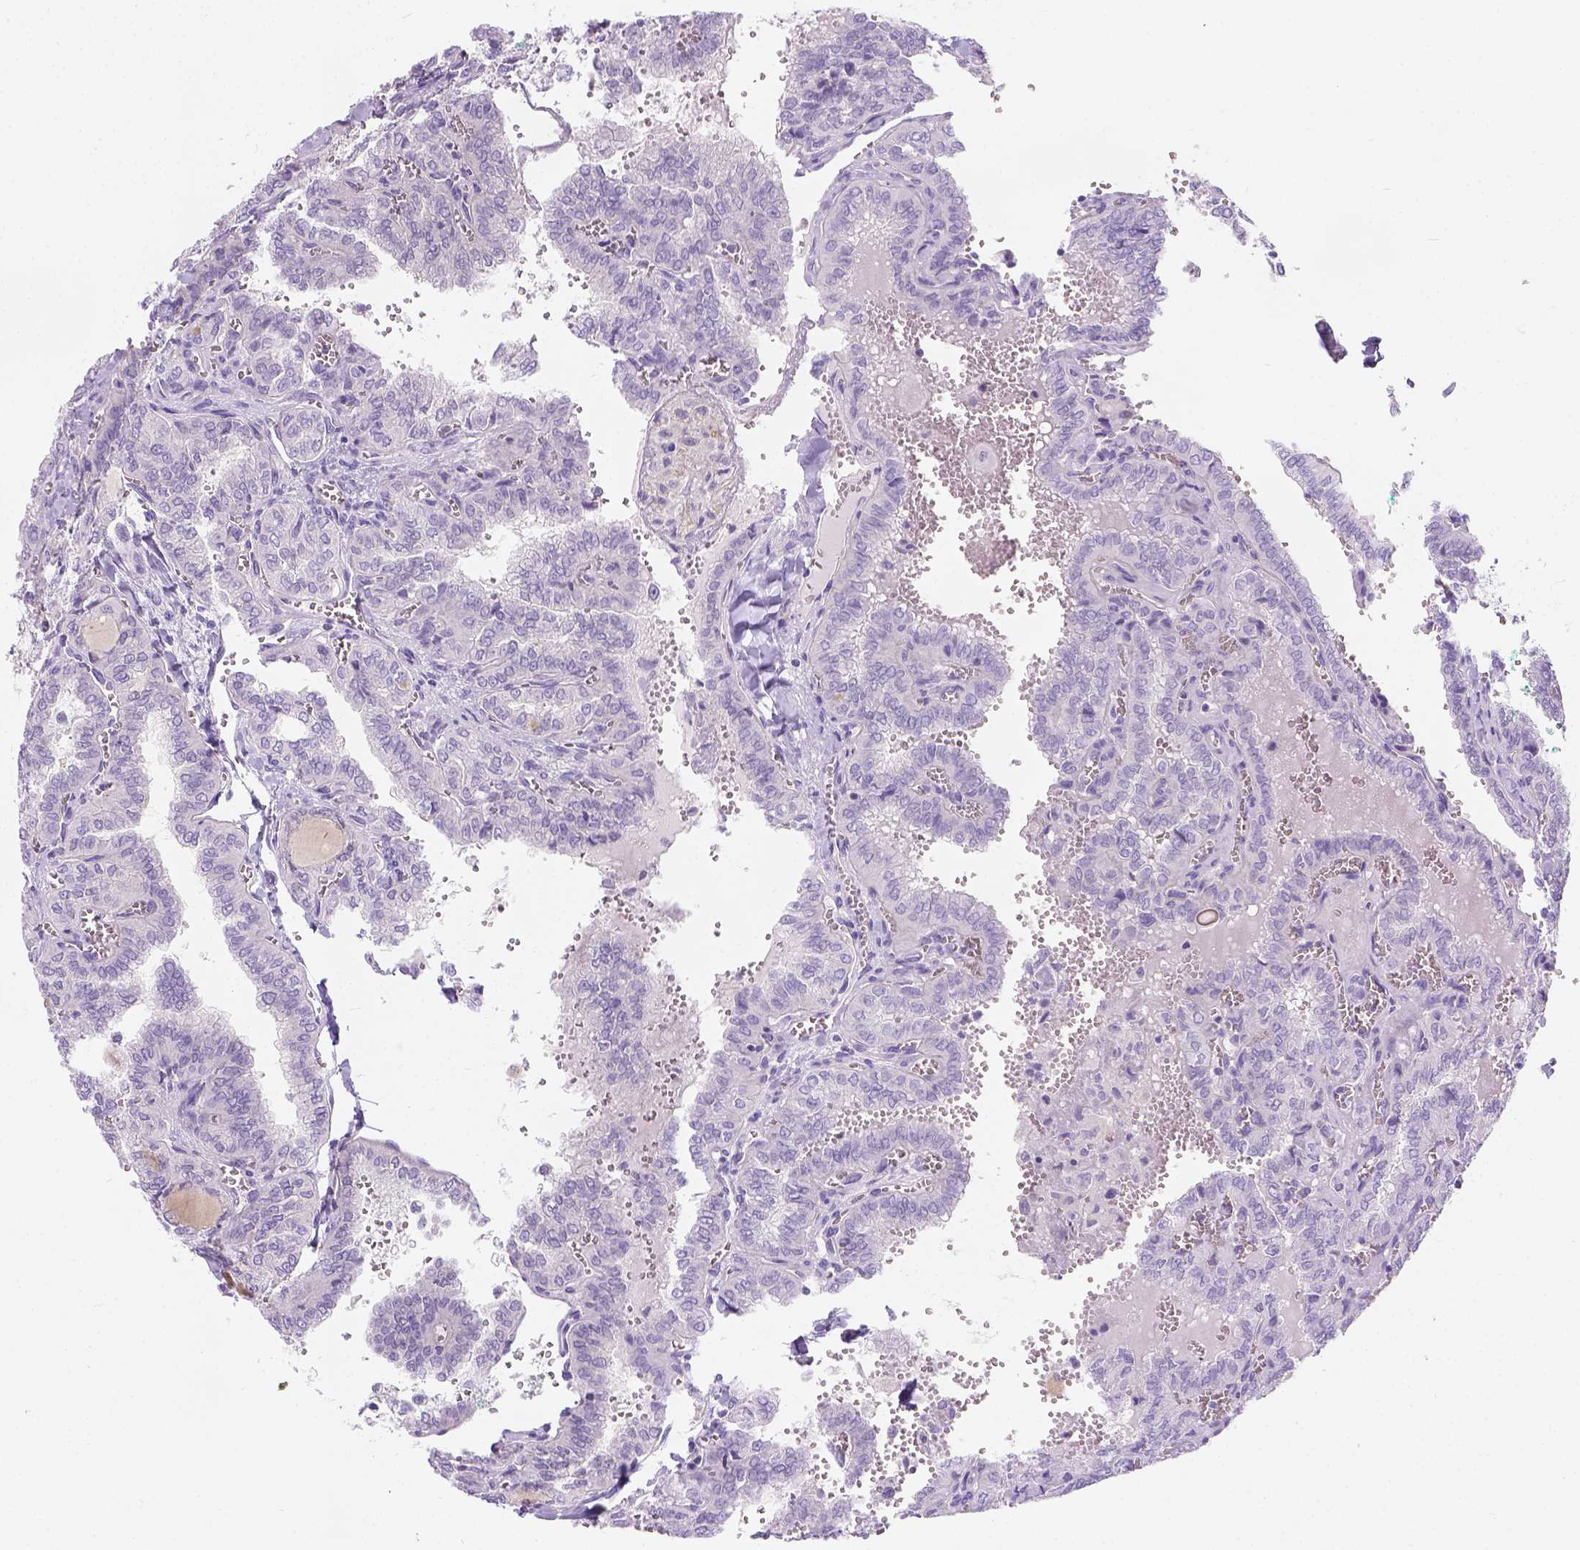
{"staining": {"intensity": "negative", "quantity": "none", "location": "none"}, "tissue": "thyroid cancer", "cell_type": "Tumor cells", "image_type": "cancer", "snomed": [{"axis": "morphology", "description": "Papillary adenocarcinoma, NOS"}, {"axis": "topography", "description": "Thyroid gland"}], "caption": "This is an immunohistochemistry photomicrograph of thyroid cancer. There is no positivity in tumor cells.", "gene": "C20orf144", "patient": {"sex": "female", "age": 41}}